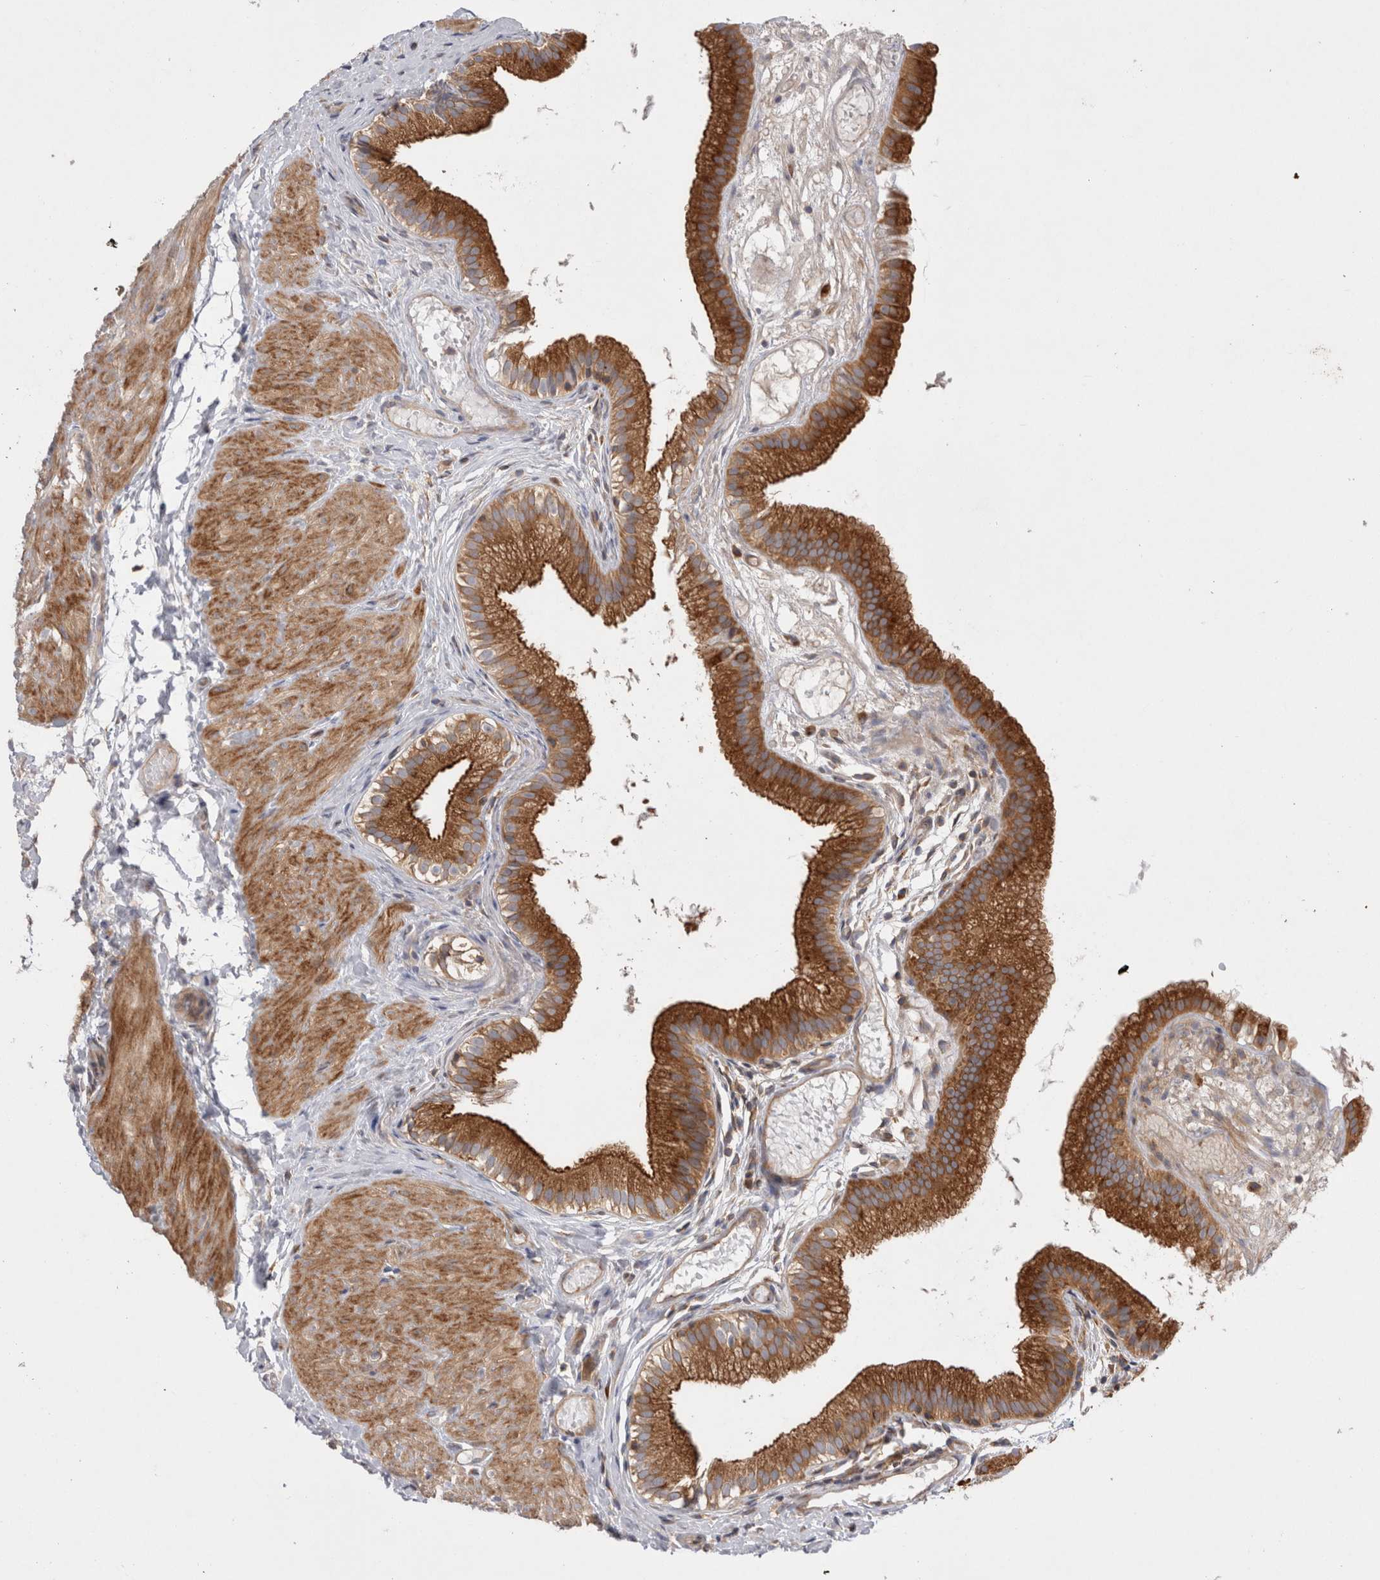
{"staining": {"intensity": "strong", "quantity": ">75%", "location": "cytoplasmic/membranous"}, "tissue": "gallbladder", "cell_type": "Glandular cells", "image_type": "normal", "snomed": [{"axis": "morphology", "description": "Normal tissue, NOS"}, {"axis": "topography", "description": "Gallbladder"}], "caption": "Brown immunohistochemical staining in normal gallbladder demonstrates strong cytoplasmic/membranous expression in approximately >75% of glandular cells.", "gene": "PDCD10", "patient": {"sex": "female", "age": 26}}